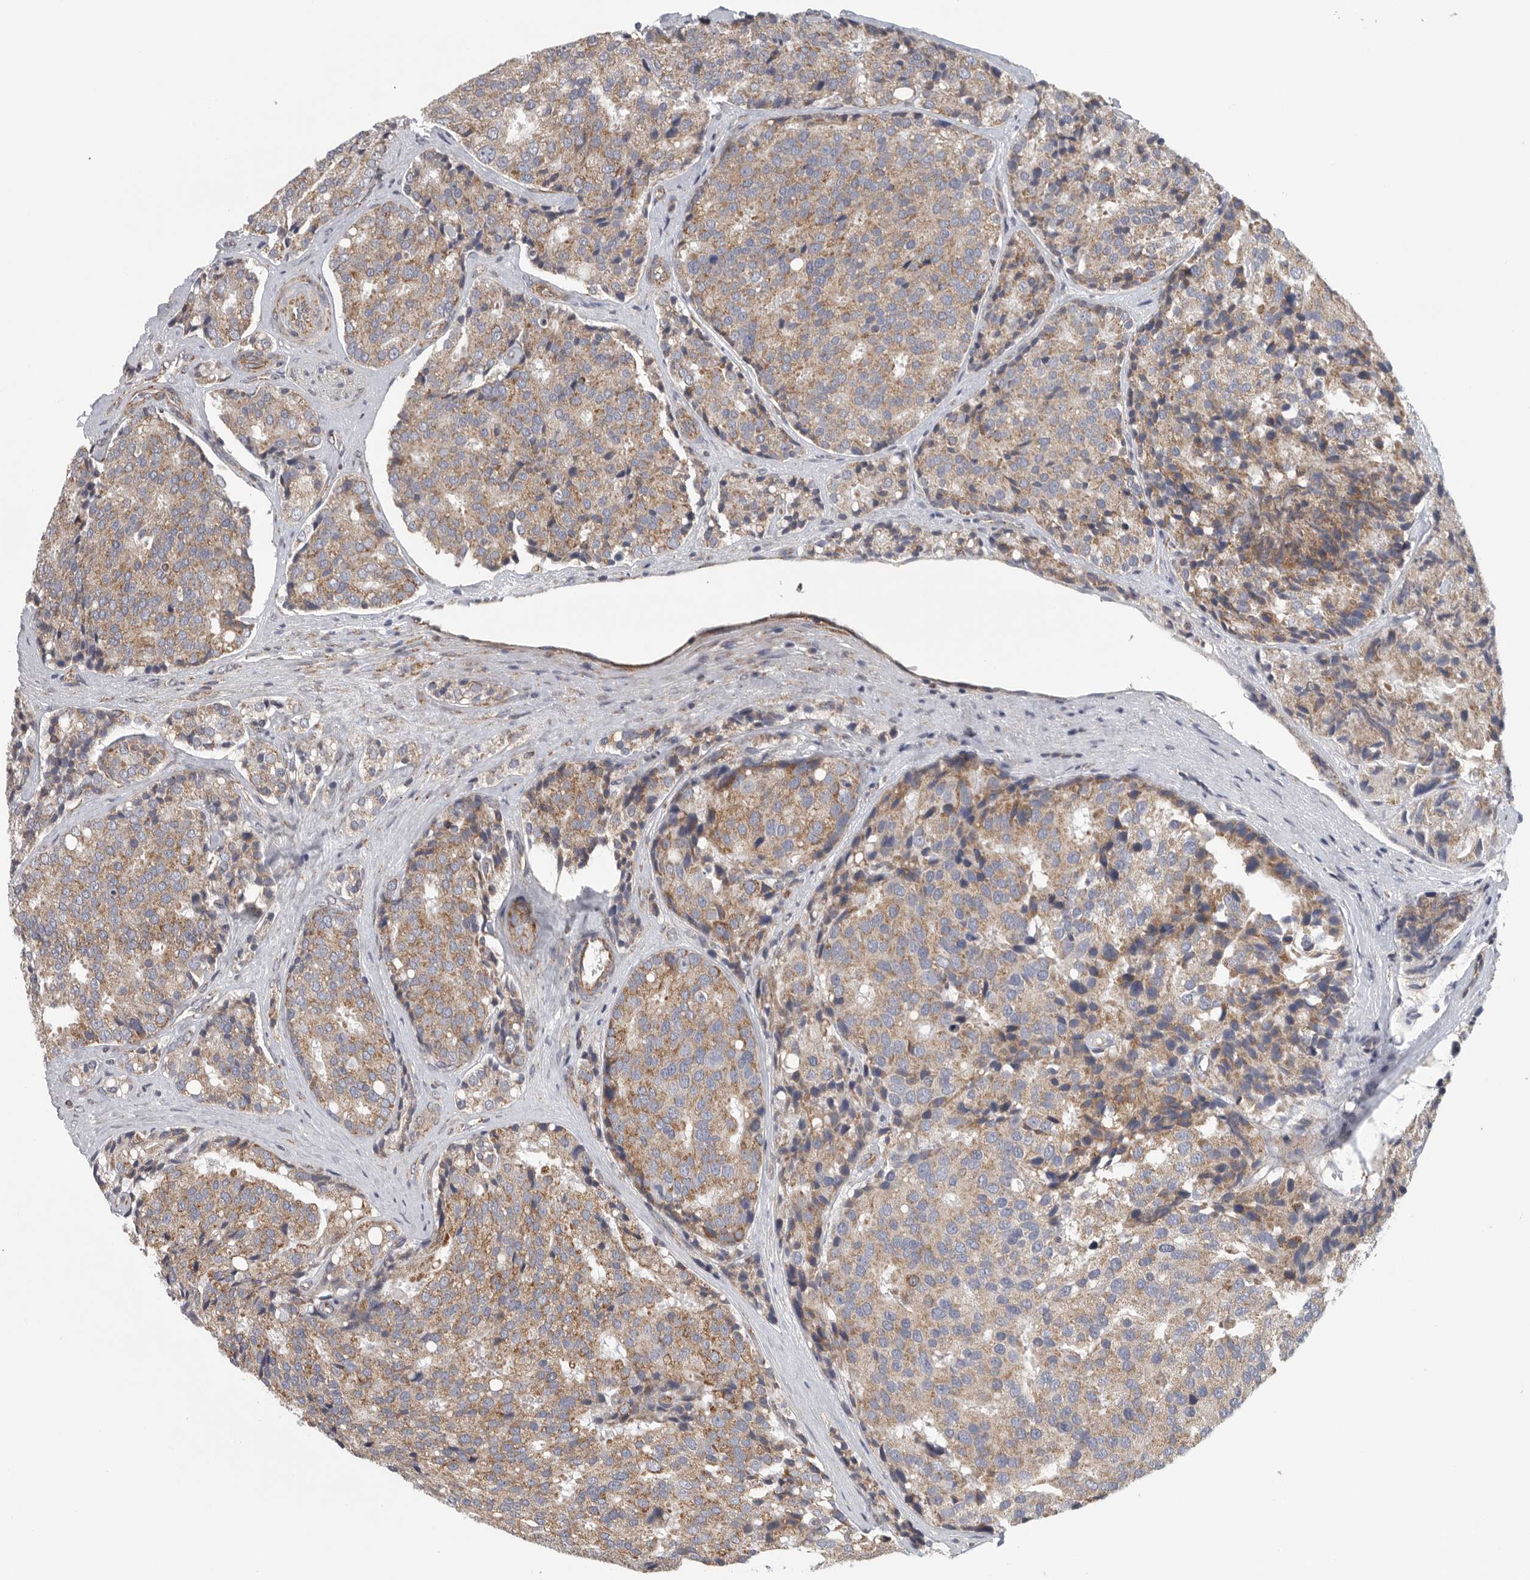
{"staining": {"intensity": "moderate", "quantity": ">75%", "location": "cytoplasmic/membranous"}, "tissue": "prostate cancer", "cell_type": "Tumor cells", "image_type": "cancer", "snomed": [{"axis": "morphology", "description": "Adenocarcinoma, High grade"}, {"axis": "topography", "description": "Prostate"}], "caption": "DAB (3,3'-diaminobenzidine) immunohistochemical staining of human prostate adenocarcinoma (high-grade) shows moderate cytoplasmic/membranous protein staining in approximately >75% of tumor cells. The staining was performed using DAB to visualize the protein expression in brown, while the nuclei were stained in blue with hematoxylin (Magnification: 20x).", "gene": "FKBP8", "patient": {"sex": "male", "age": 50}}